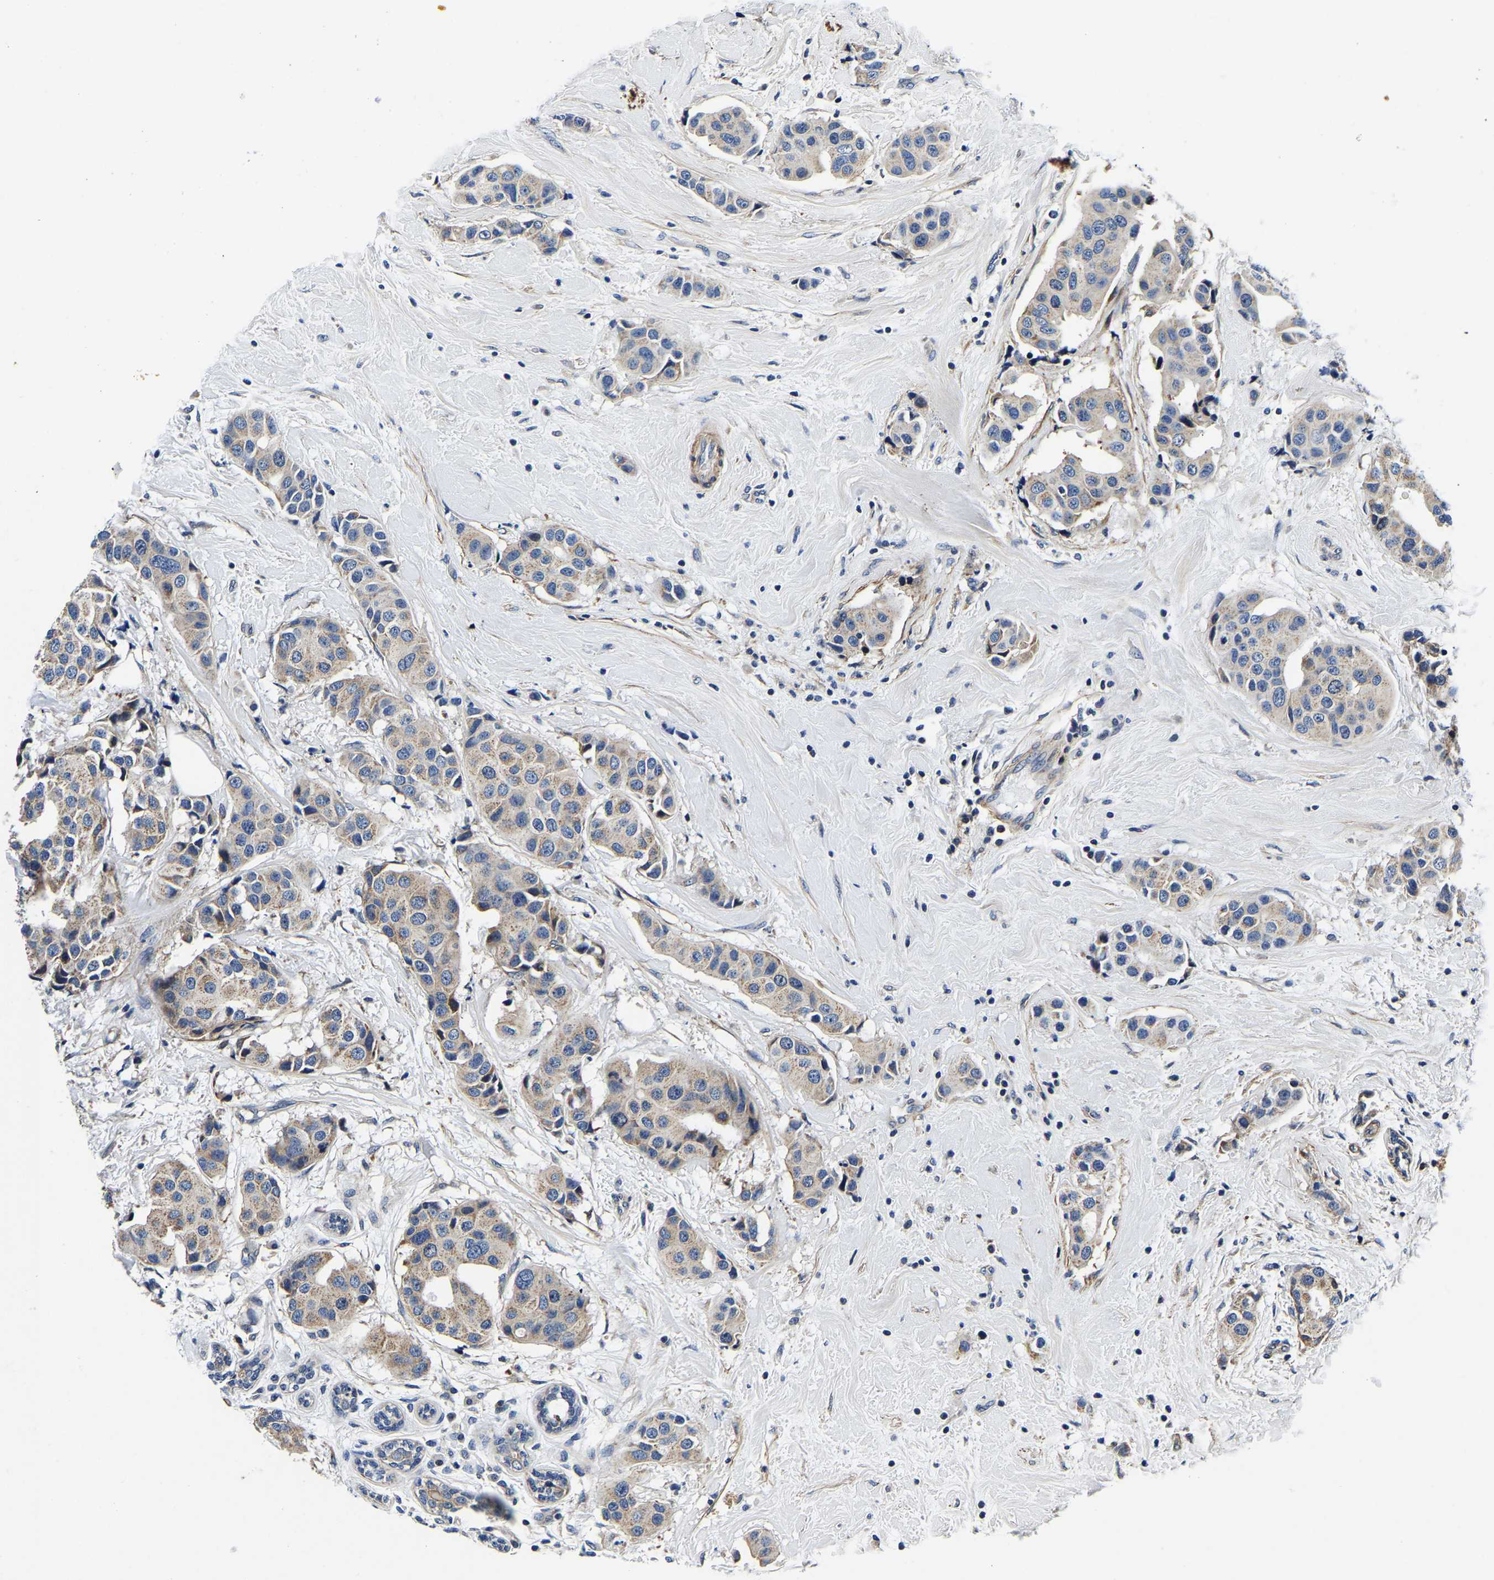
{"staining": {"intensity": "weak", "quantity": ">75%", "location": "cytoplasmic/membranous"}, "tissue": "breast cancer", "cell_type": "Tumor cells", "image_type": "cancer", "snomed": [{"axis": "morphology", "description": "Normal tissue, NOS"}, {"axis": "morphology", "description": "Duct carcinoma"}, {"axis": "topography", "description": "Breast"}], "caption": "Breast cancer stained with a protein marker exhibits weak staining in tumor cells.", "gene": "KCTD17", "patient": {"sex": "female", "age": 39}}